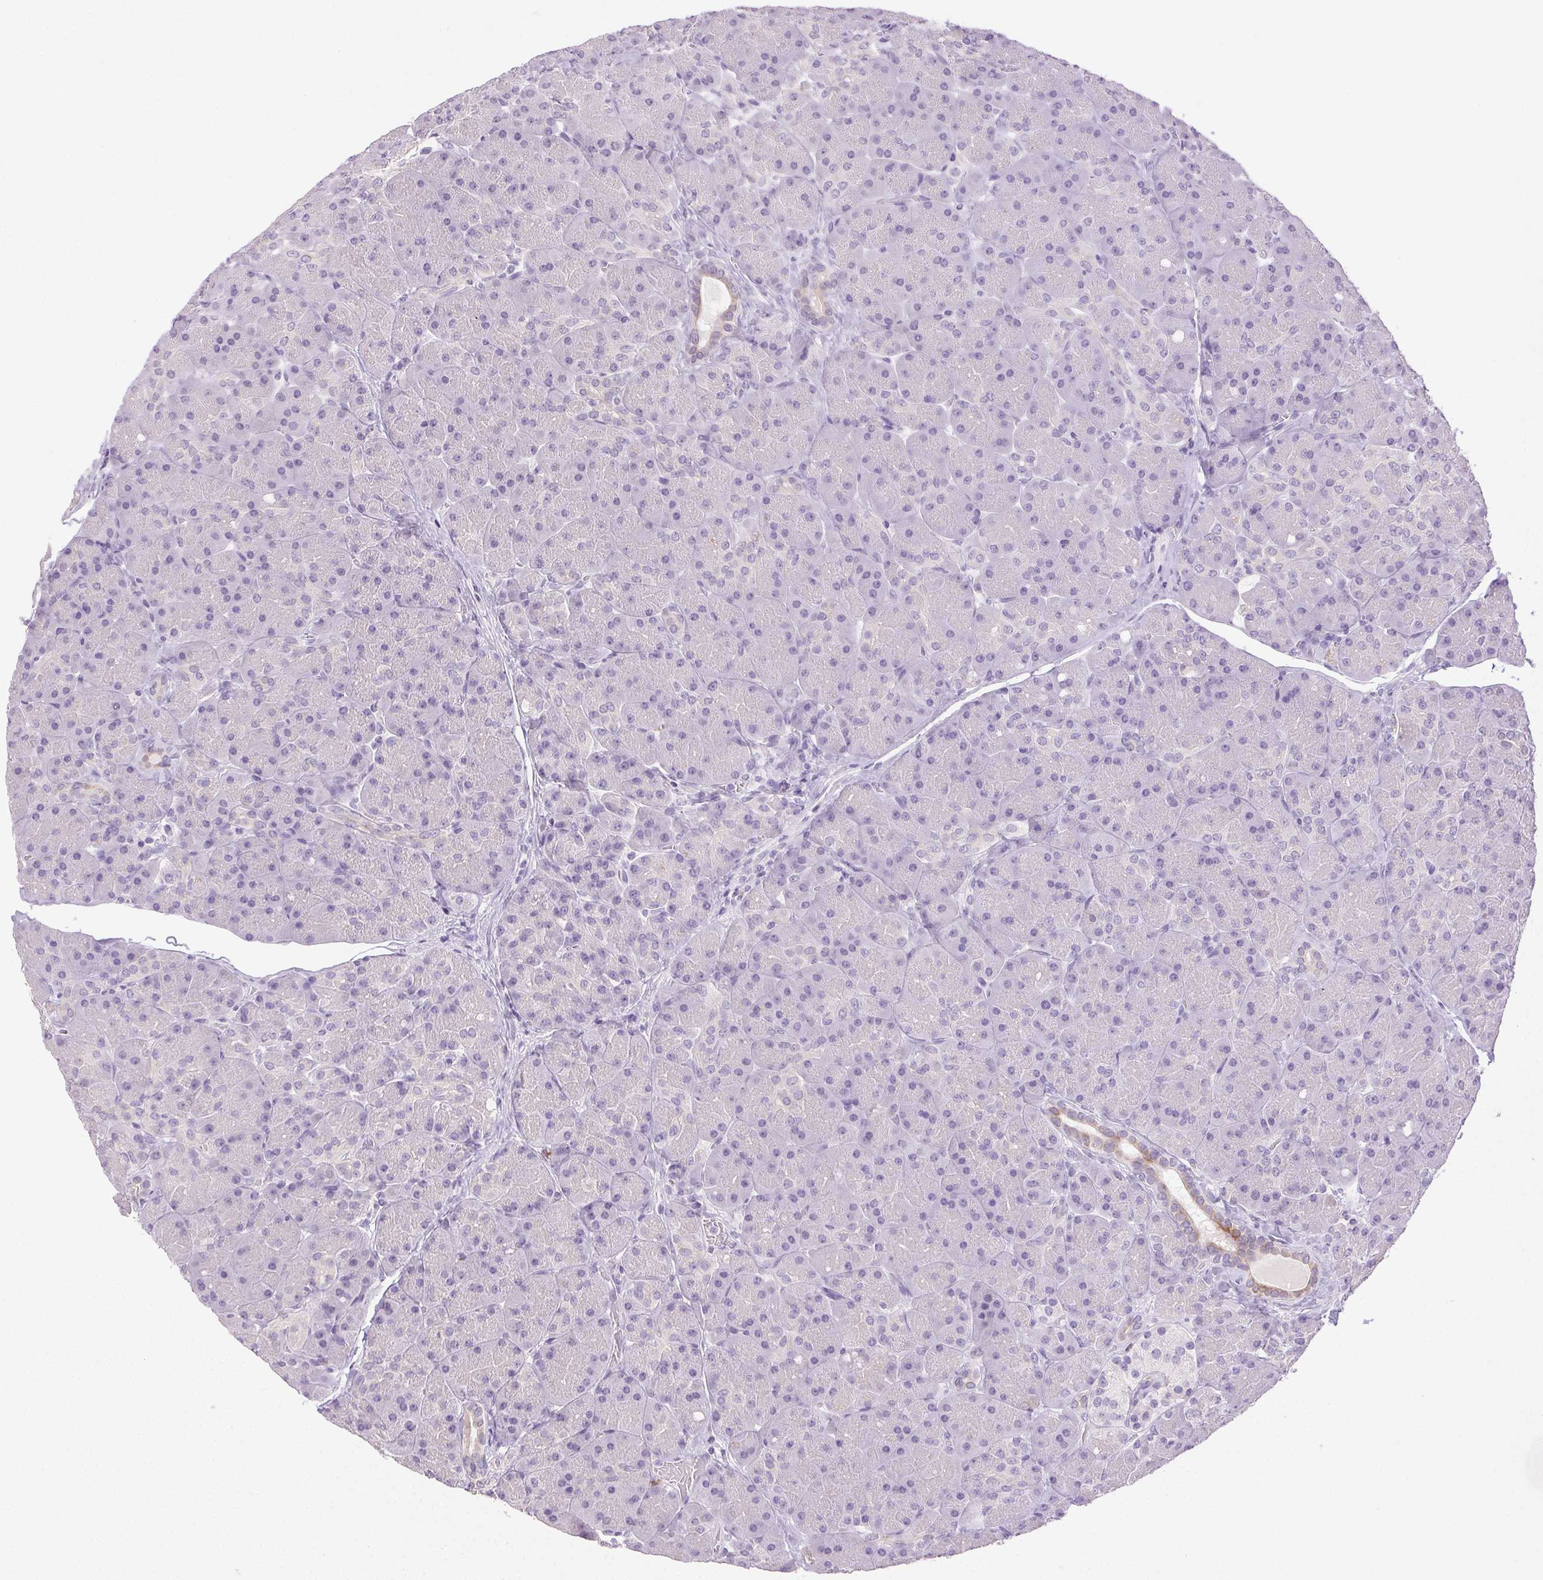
{"staining": {"intensity": "moderate", "quantity": "<25%", "location": "cytoplasmic/membranous"}, "tissue": "pancreas", "cell_type": "Exocrine glandular cells", "image_type": "normal", "snomed": [{"axis": "morphology", "description": "Normal tissue, NOS"}, {"axis": "topography", "description": "Pancreas"}], "caption": "This is an image of immunohistochemistry staining of benign pancreas, which shows moderate expression in the cytoplasmic/membranous of exocrine glandular cells.", "gene": "EMX2", "patient": {"sex": "male", "age": 55}}